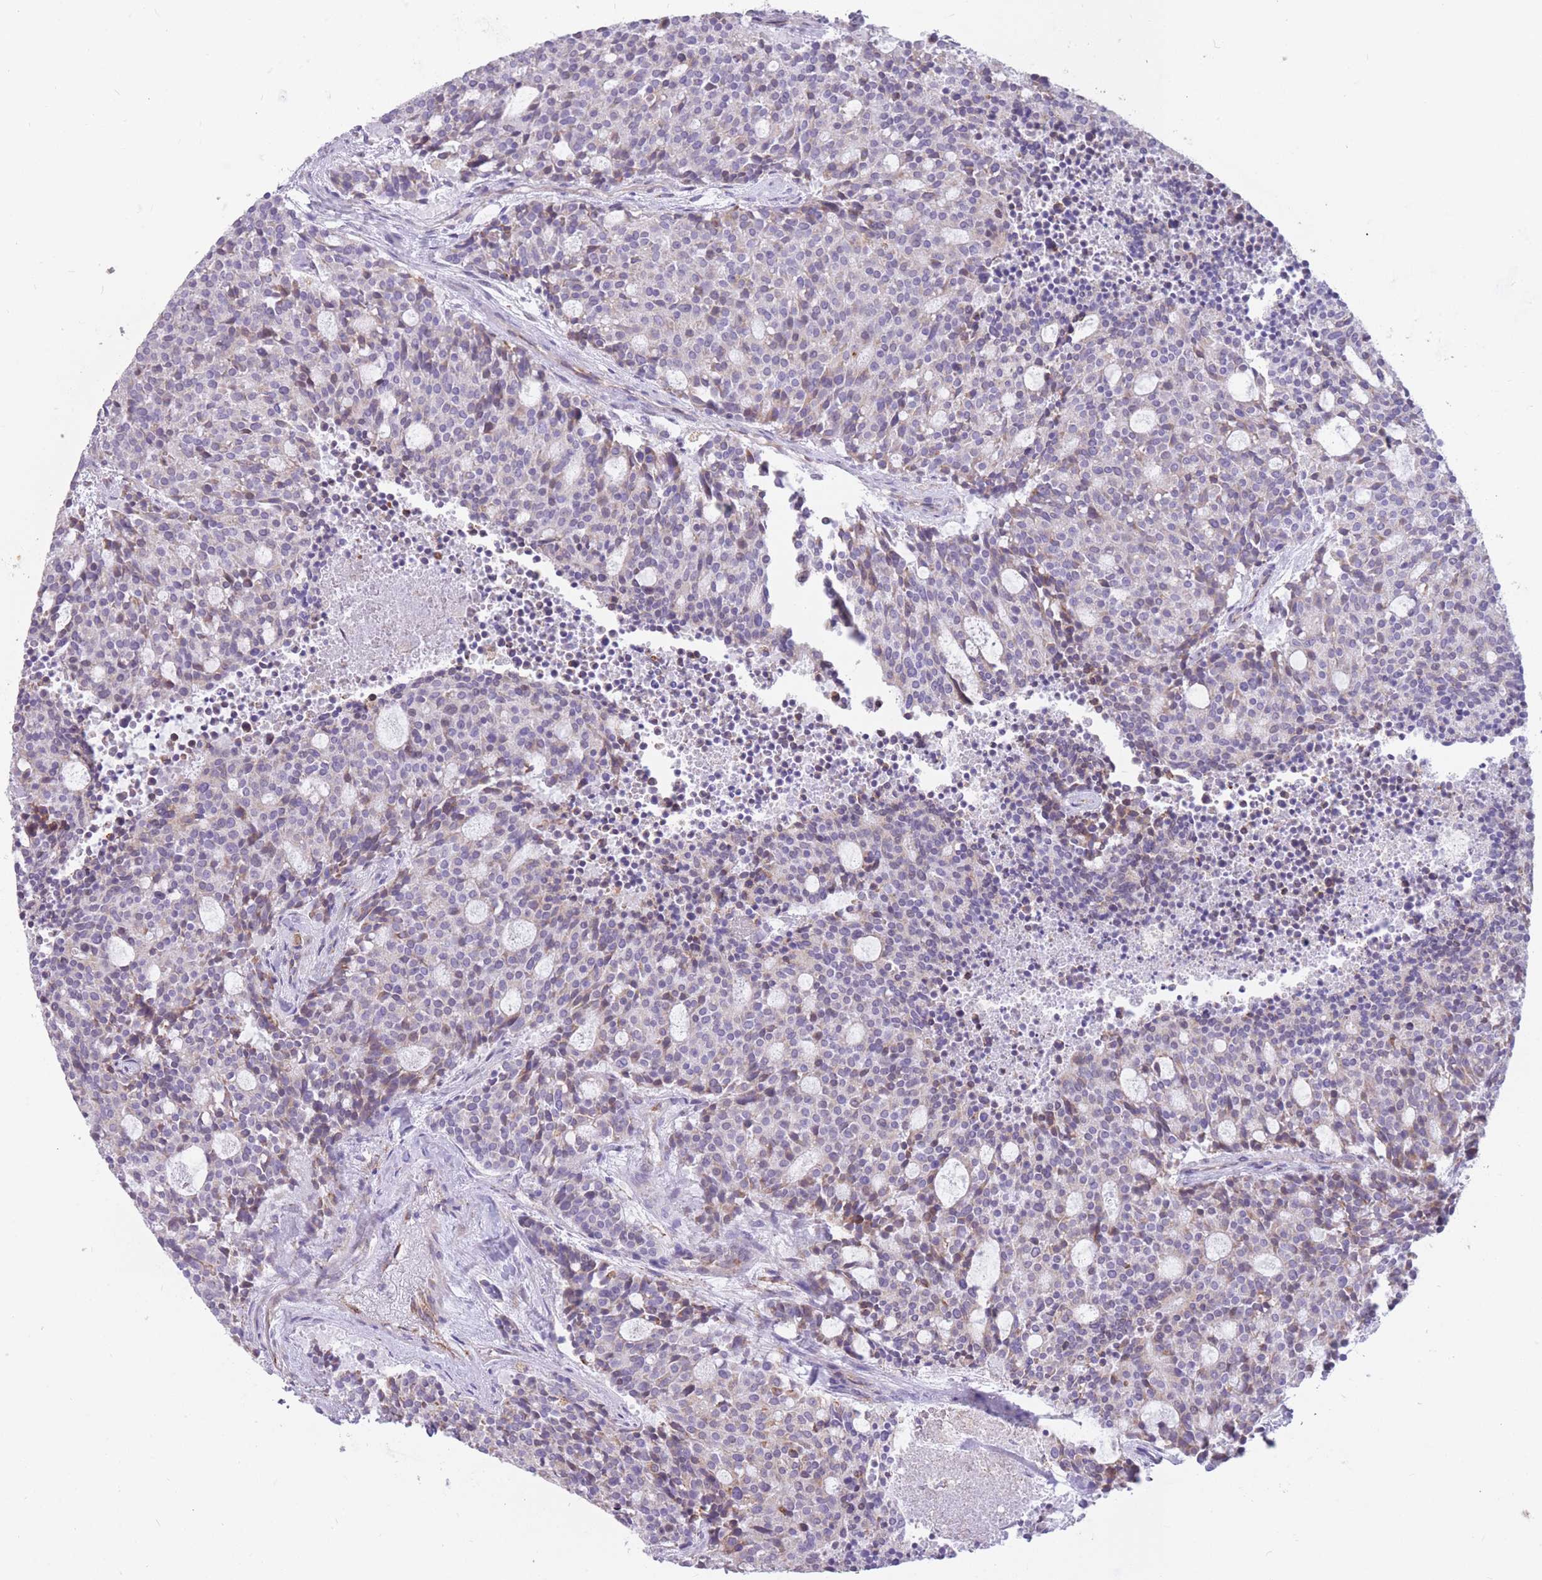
{"staining": {"intensity": "weak", "quantity": "<25%", "location": "cytoplasmic/membranous"}, "tissue": "carcinoid", "cell_type": "Tumor cells", "image_type": "cancer", "snomed": [{"axis": "morphology", "description": "Carcinoid, malignant, NOS"}, {"axis": "topography", "description": "Pancreas"}], "caption": "This is an IHC micrograph of human carcinoid. There is no positivity in tumor cells.", "gene": "TRAPPC5", "patient": {"sex": "female", "age": 54}}